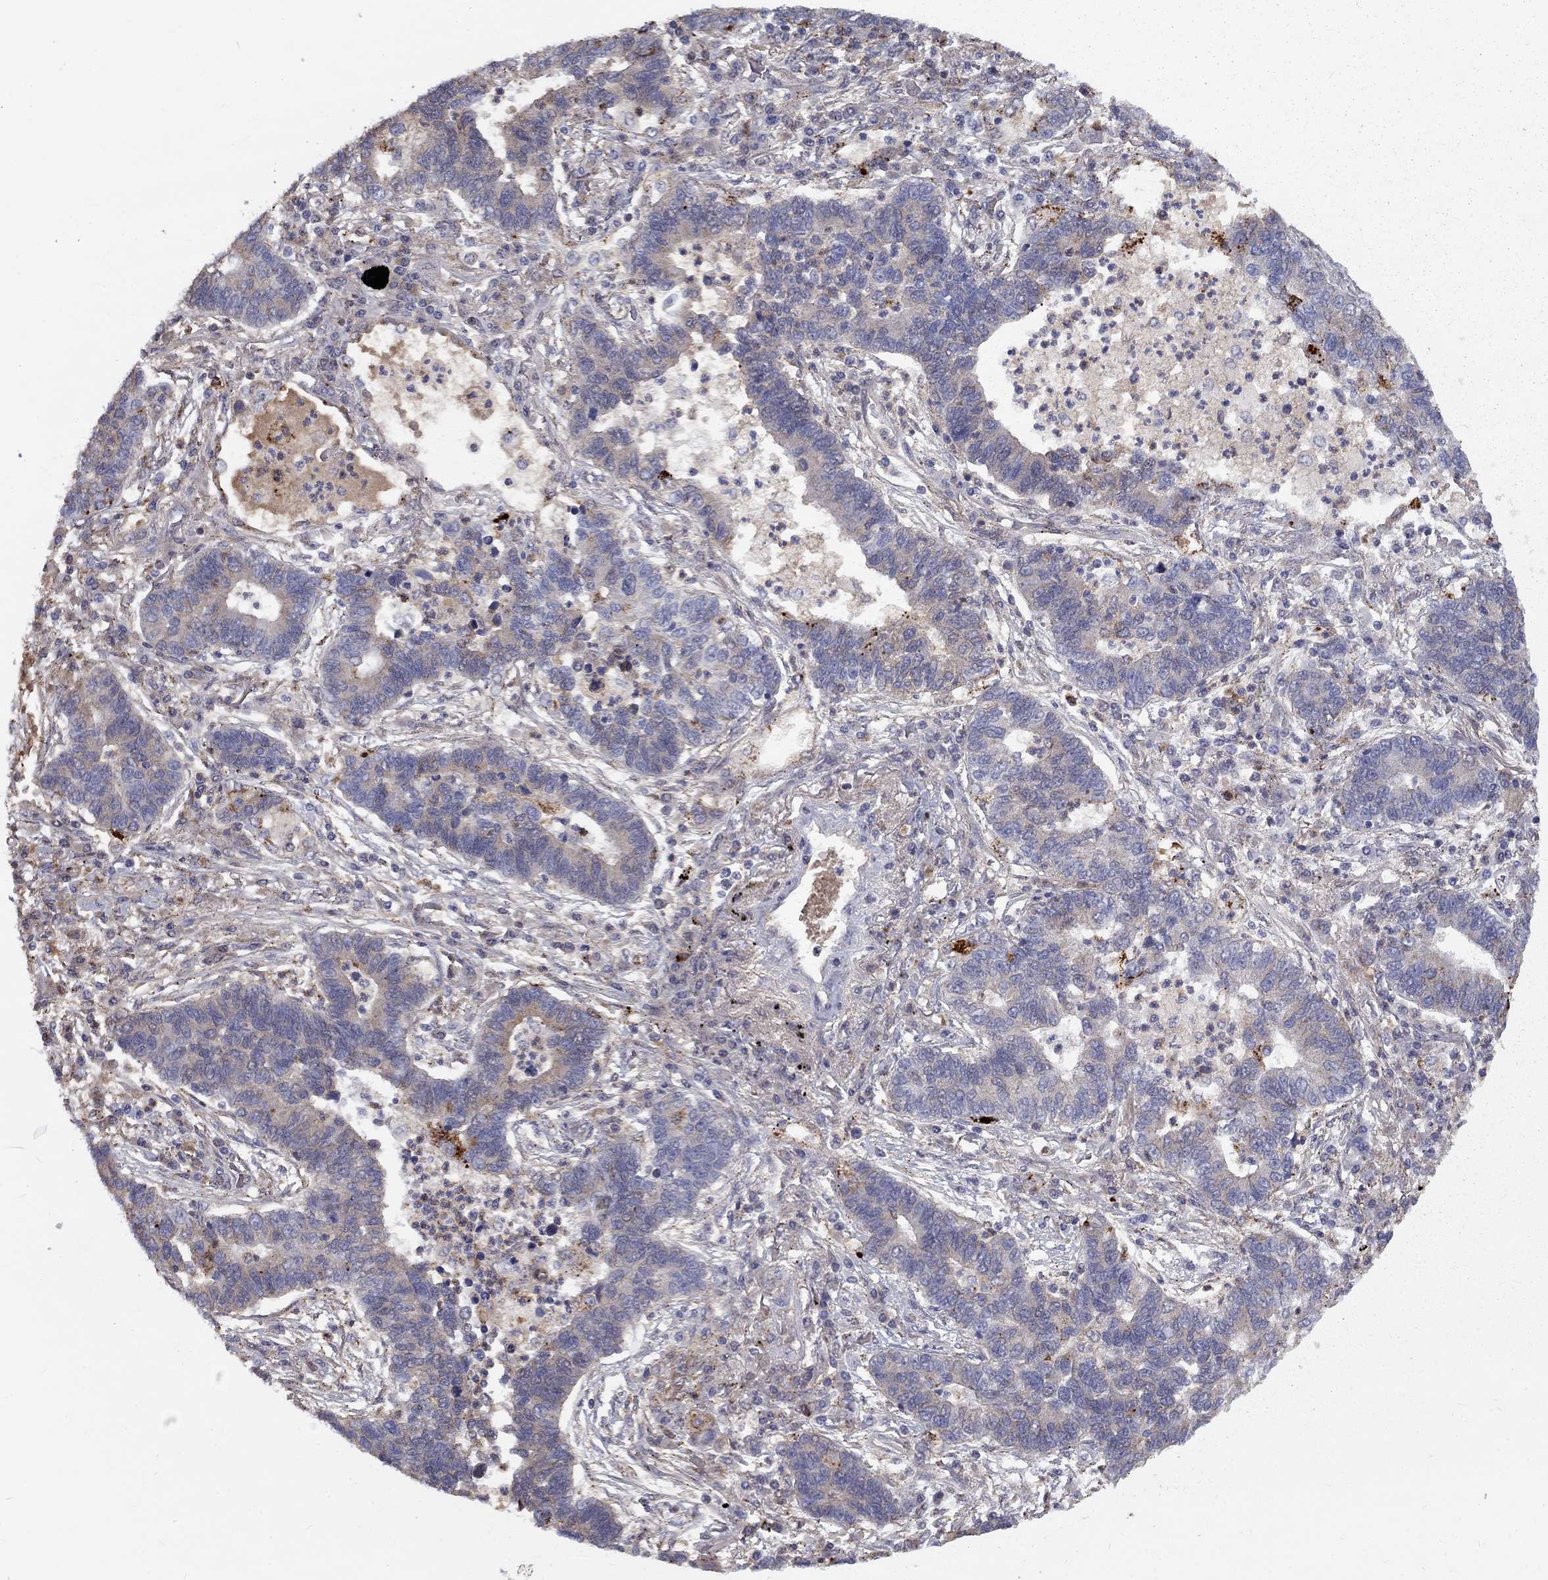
{"staining": {"intensity": "strong", "quantity": "<25%", "location": "cytoplasmic/membranous"}, "tissue": "lung cancer", "cell_type": "Tumor cells", "image_type": "cancer", "snomed": [{"axis": "morphology", "description": "Adenocarcinoma, NOS"}, {"axis": "topography", "description": "Lung"}], "caption": "Lung cancer tissue reveals strong cytoplasmic/membranous staining in about <25% of tumor cells (Stains: DAB in brown, nuclei in blue, Microscopy: brightfield microscopy at high magnification).", "gene": "EPDR1", "patient": {"sex": "female", "age": 57}}